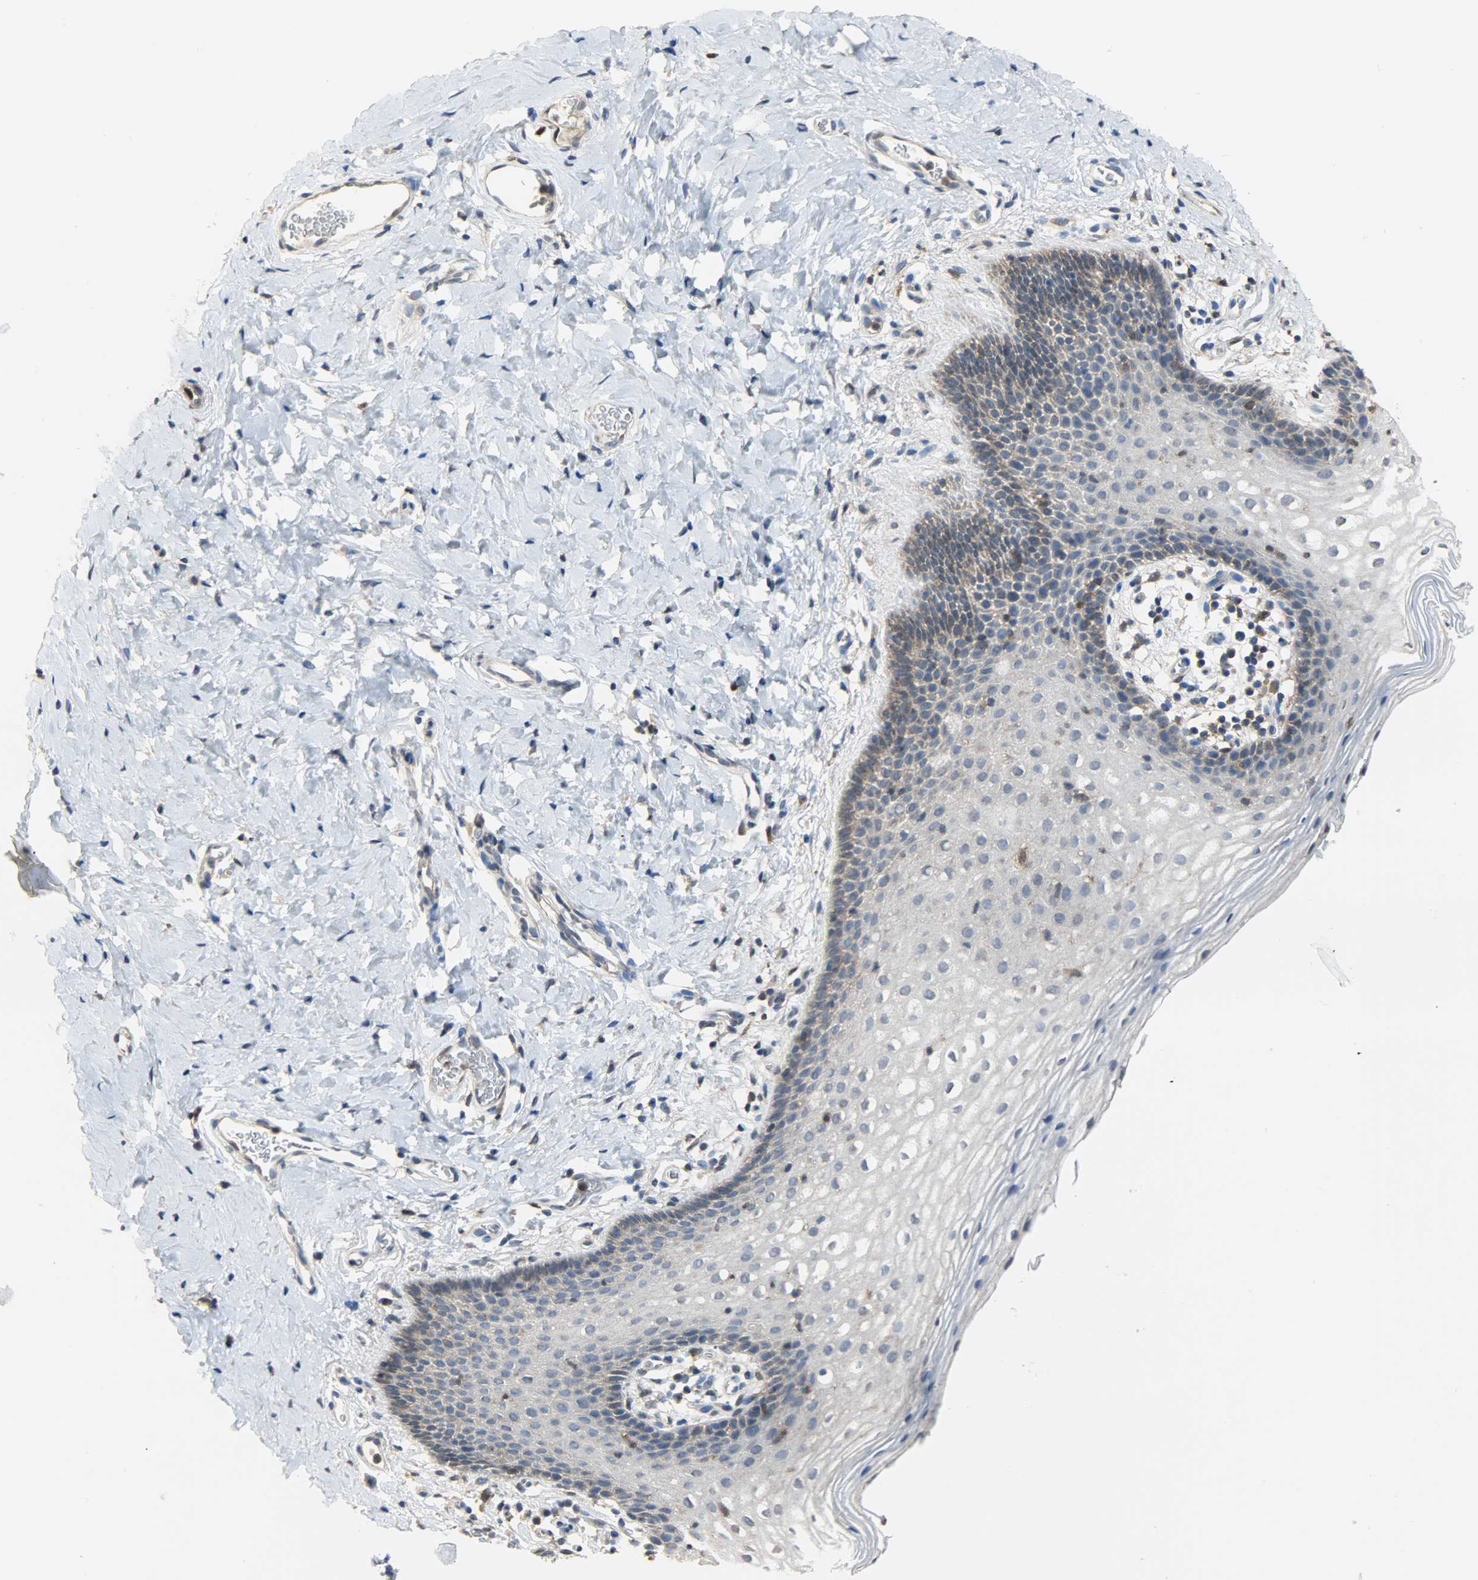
{"staining": {"intensity": "moderate", "quantity": "<25%", "location": "cytoplasmic/membranous"}, "tissue": "vagina", "cell_type": "Squamous epithelial cells", "image_type": "normal", "snomed": [{"axis": "morphology", "description": "Normal tissue, NOS"}, {"axis": "topography", "description": "Vagina"}], "caption": "Moderate cytoplasmic/membranous protein expression is appreciated in about <25% of squamous epithelial cells in vagina. The protein of interest is stained brown, and the nuclei are stained in blue (DAB (3,3'-diaminobenzidine) IHC with brightfield microscopy, high magnification).", "gene": "TRIM21", "patient": {"sex": "female", "age": 55}}